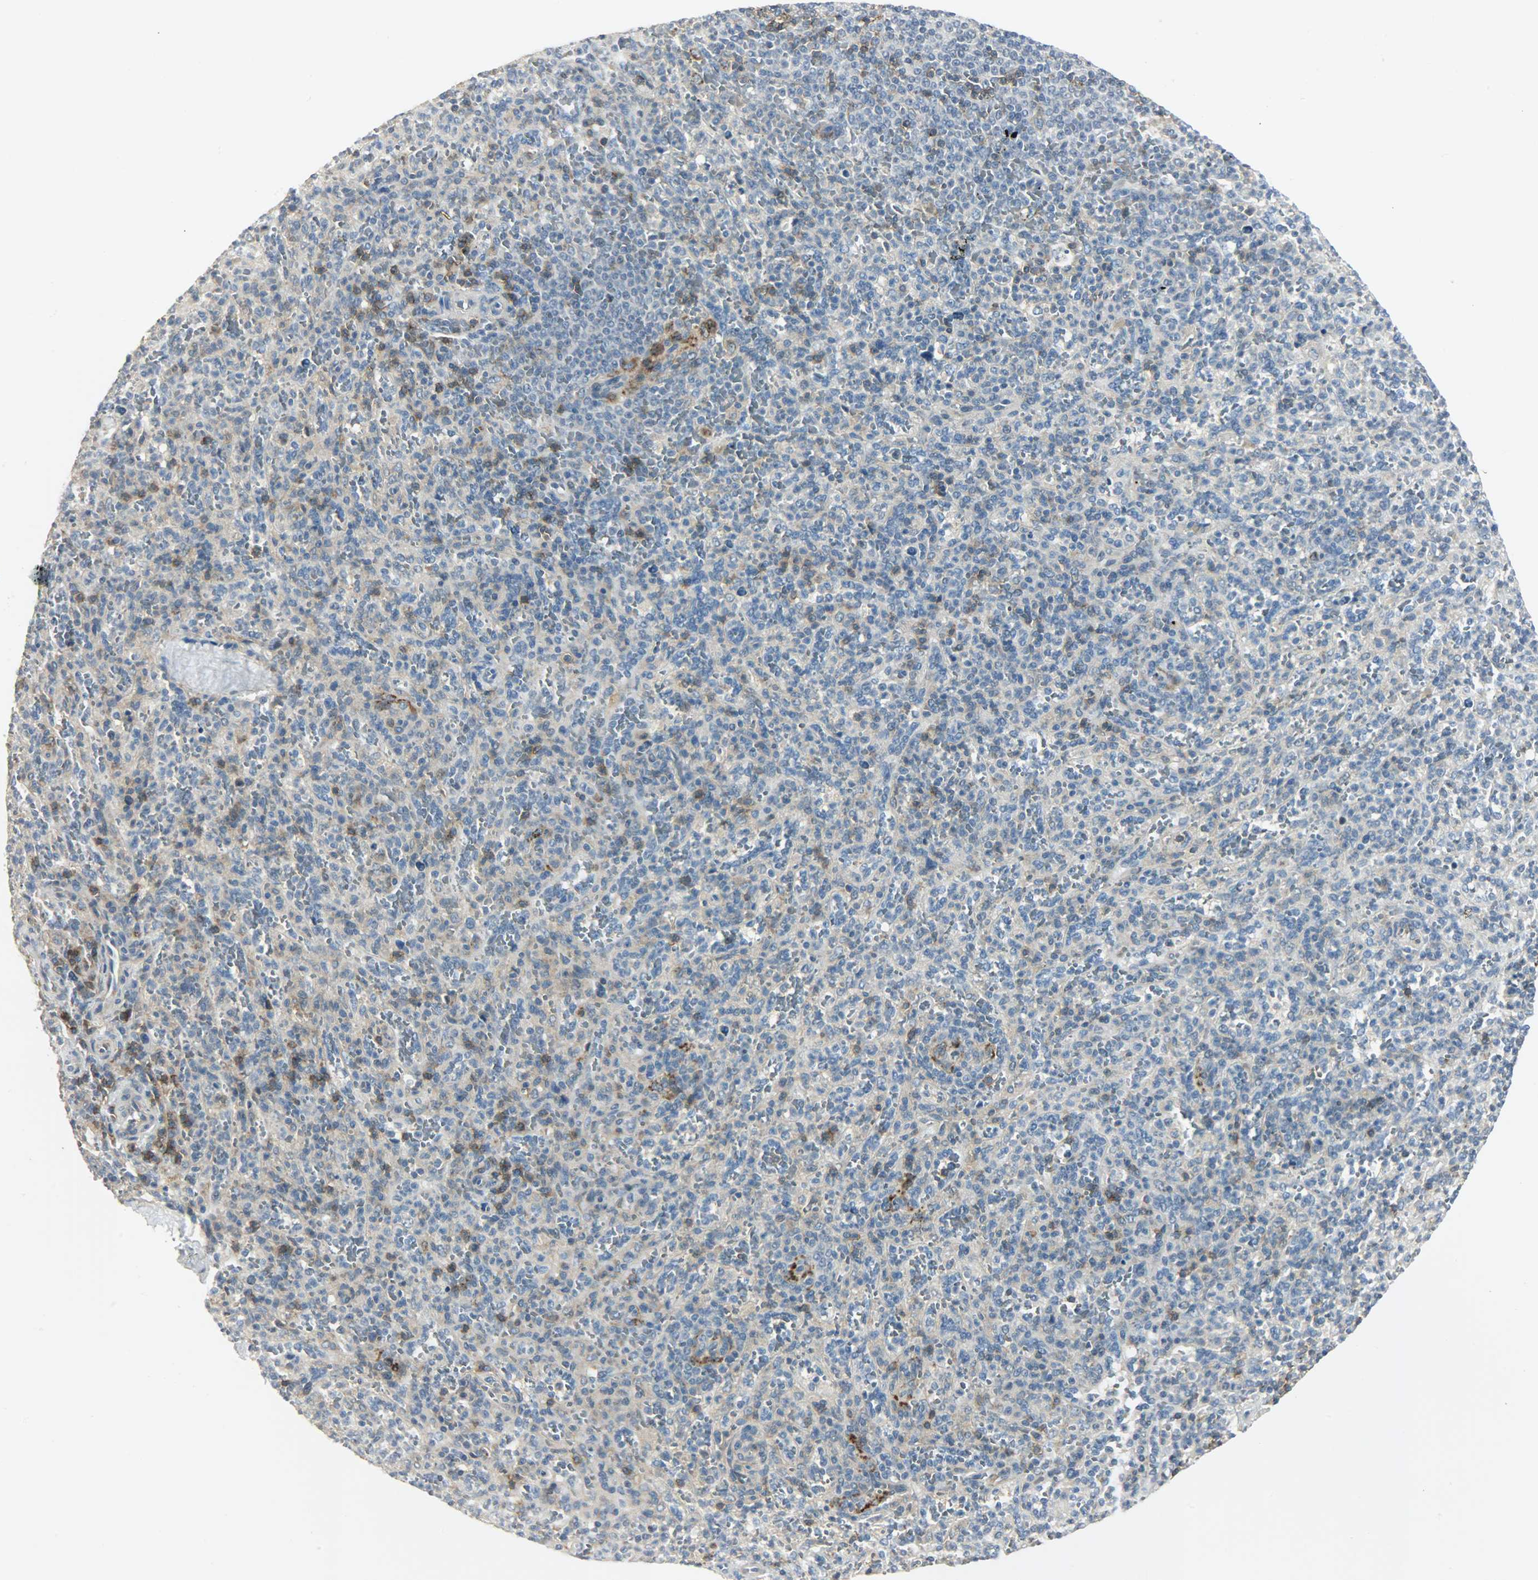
{"staining": {"intensity": "moderate", "quantity": "<25%", "location": "cytoplasmic/membranous"}, "tissue": "spleen", "cell_type": "Cells in red pulp", "image_type": "normal", "snomed": [{"axis": "morphology", "description": "Normal tissue, NOS"}, {"axis": "topography", "description": "Spleen"}], "caption": "Protein expression analysis of benign spleen displays moderate cytoplasmic/membranous positivity in approximately <25% of cells in red pulp. The staining was performed using DAB to visualize the protein expression in brown, while the nuclei were stained in blue with hematoxylin (Magnification: 20x).", "gene": "CD4", "patient": {"sex": "male", "age": 36}}